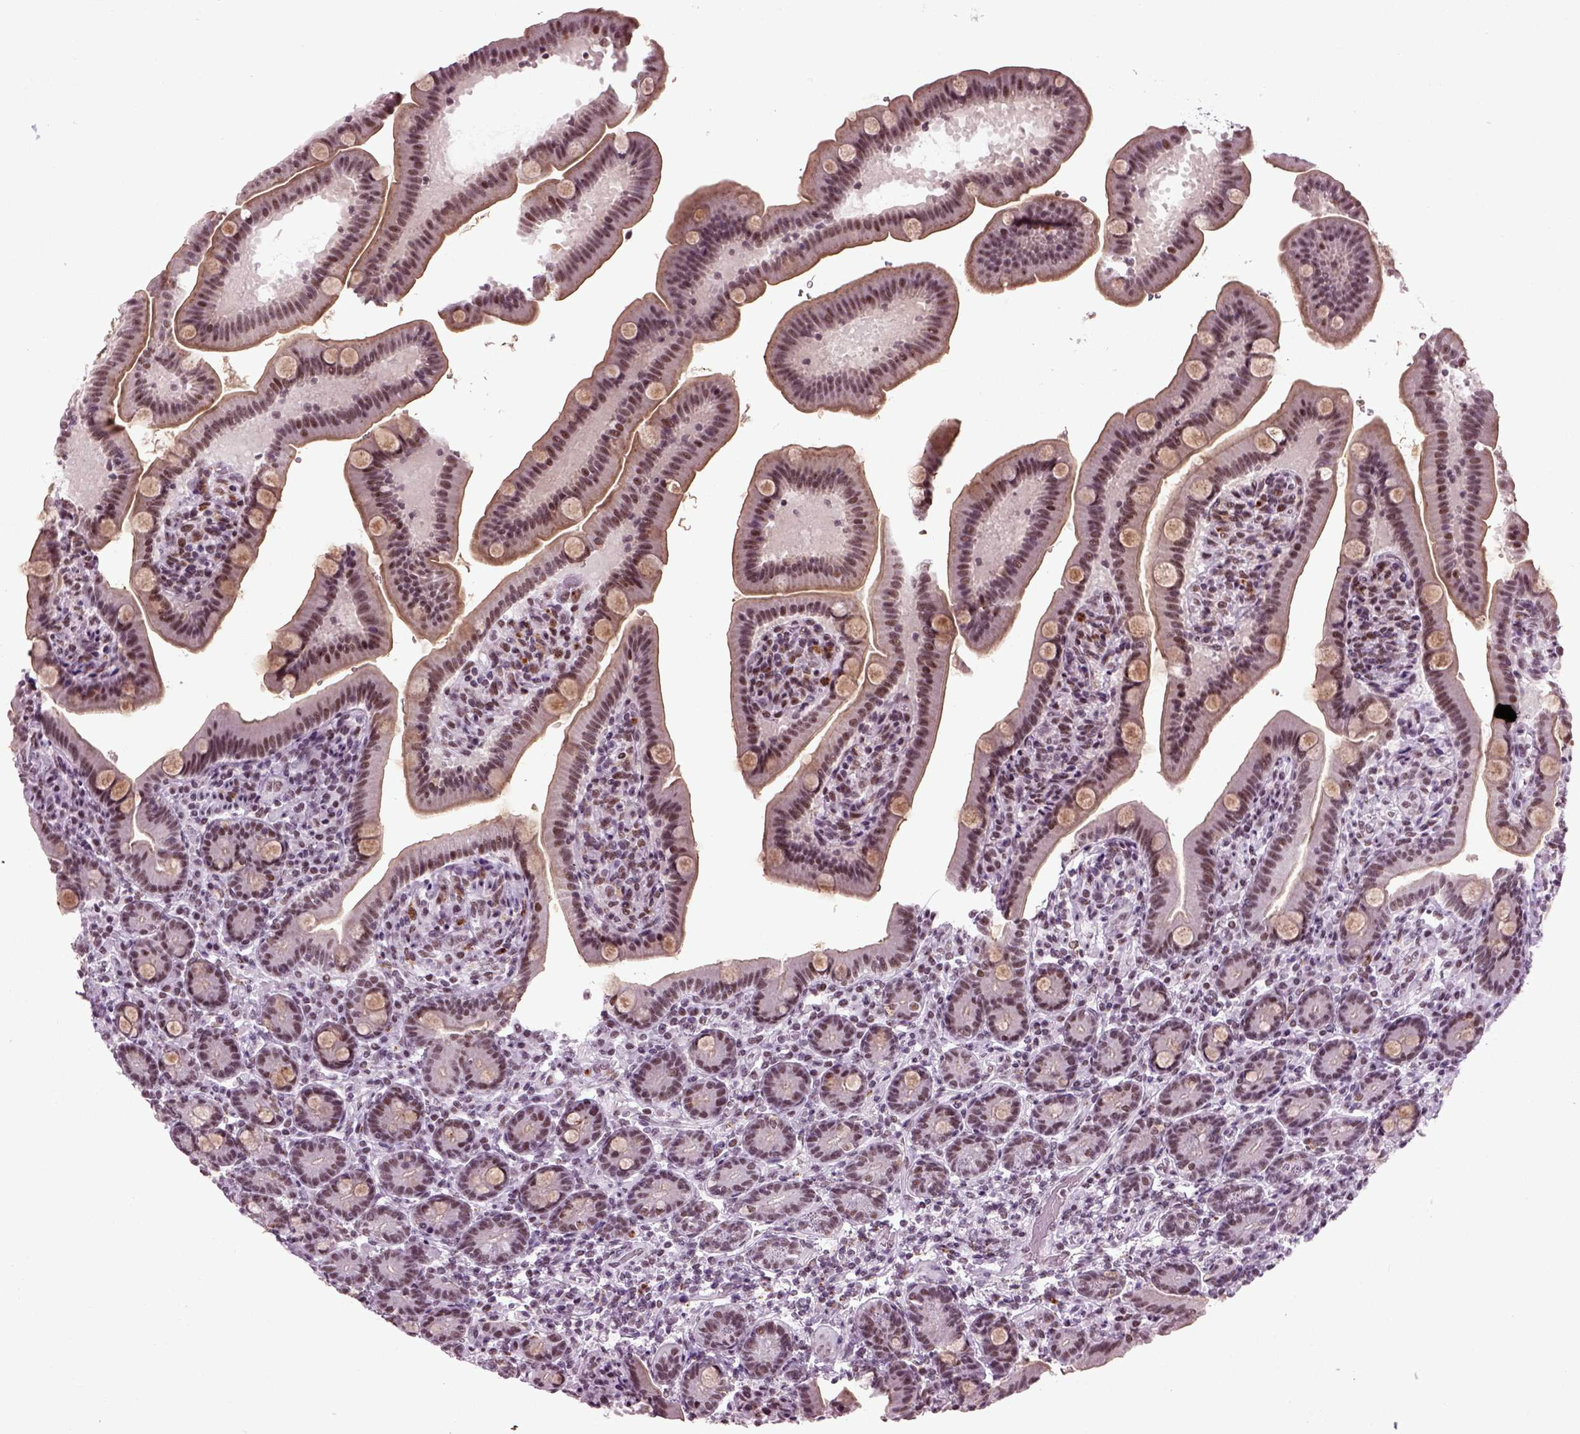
{"staining": {"intensity": "moderate", "quantity": "<25%", "location": "nuclear"}, "tissue": "small intestine", "cell_type": "Glandular cells", "image_type": "normal", "snomed": [{"axis": "morphology", "description": "Normal tissue, NOS"}, {"axis": "topography", "description": "Small intestine"}], "caption": "Brown immunohistochemical staining in normal human small intestine demonstrates moderate nuclear staining in about <25% of glandular cells.", "gene": "RCOR3", "patient": {"sex": "male", "age": 66}}